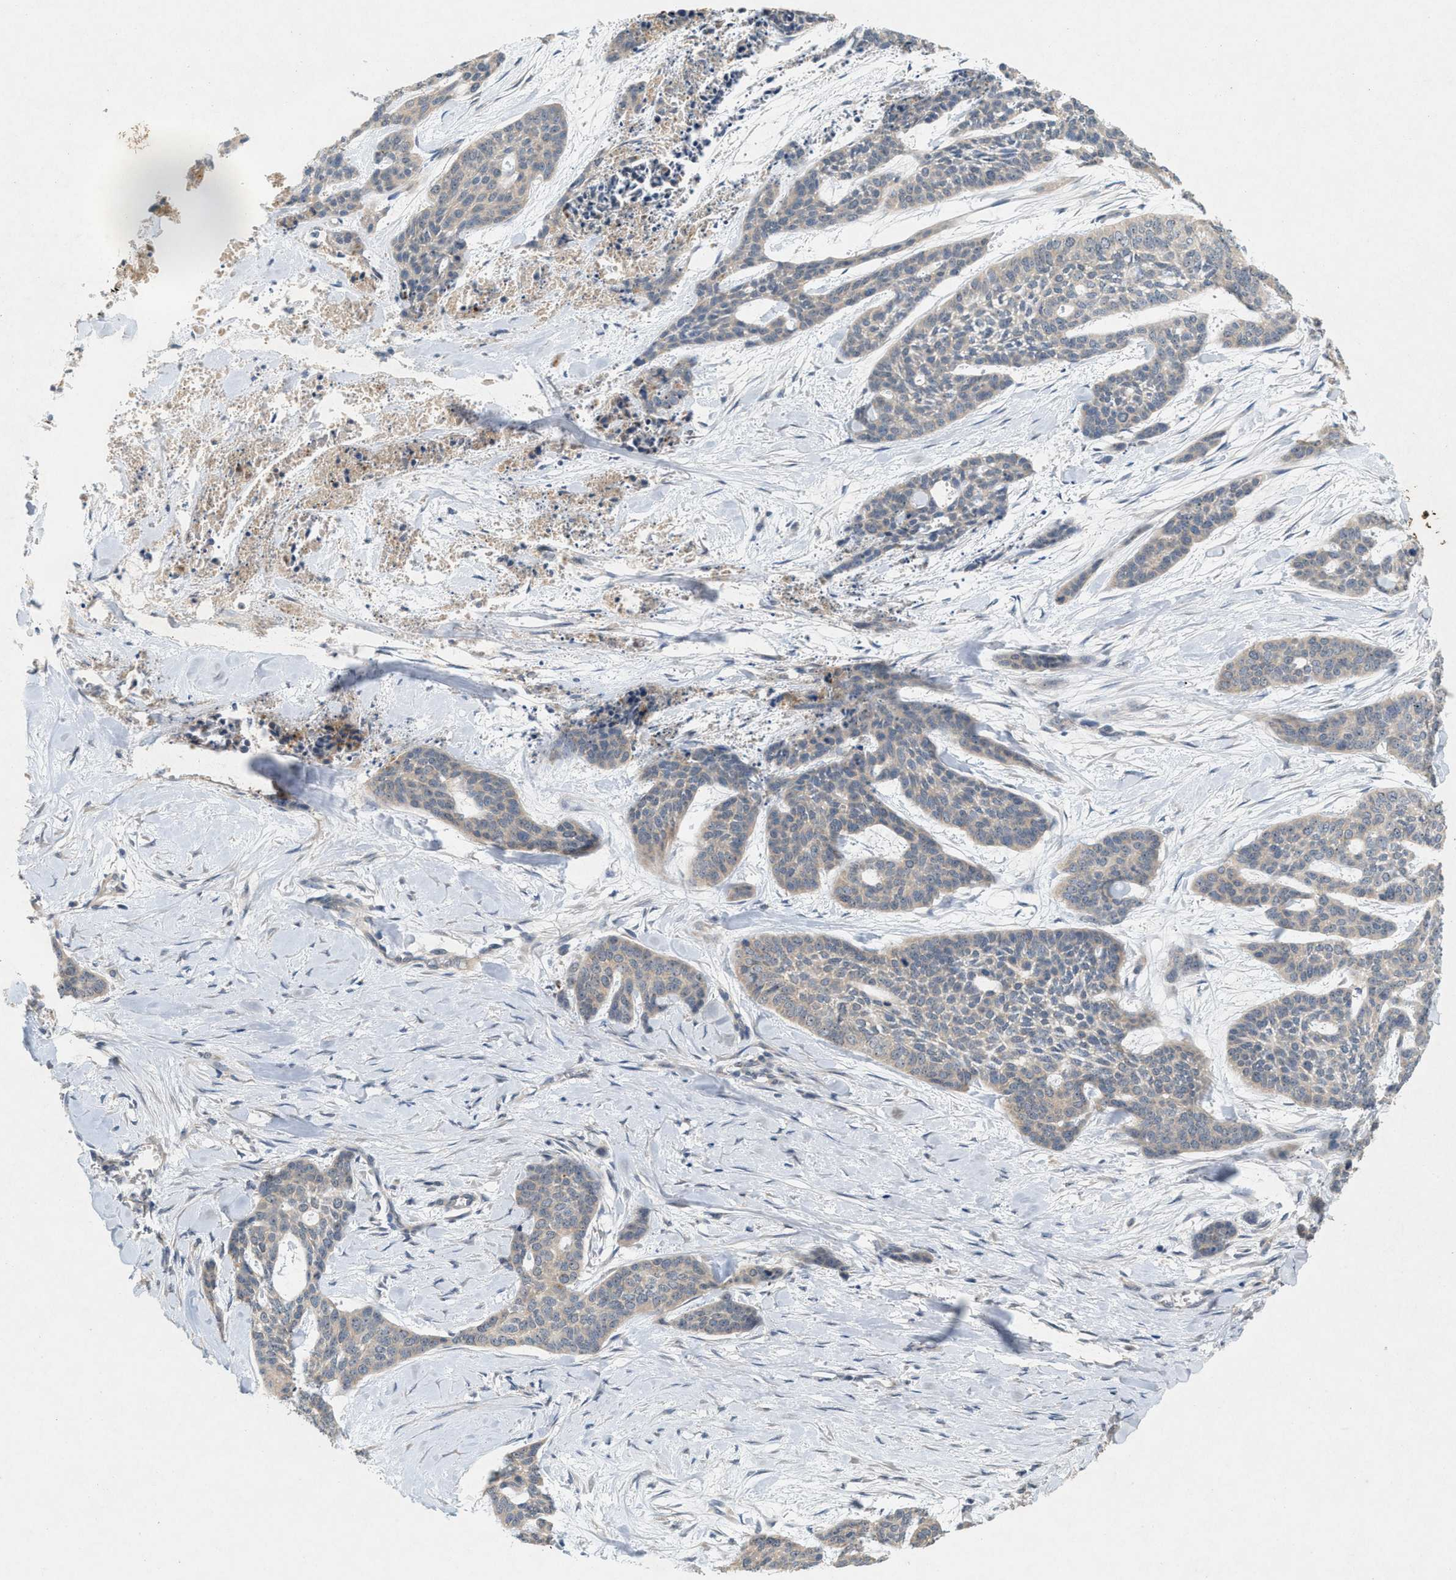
{"staining": {"intensity": "negative", "quantity": "none", "location": "none"}, "tissue": "skin cancer", "cell_type": "Tumor cells", "image_type": "cancer", "snomed": [{"axis": "morphology", "description": "Basal cell carcinoma"}, {"axis": "topography", "description": "Skin"}], "caption": "Tumor cells are negative for brown protein staining in skin basal cell carcinoma.", "gene": "DCAF7", "patient": {"sex": "female", "age": 64}}